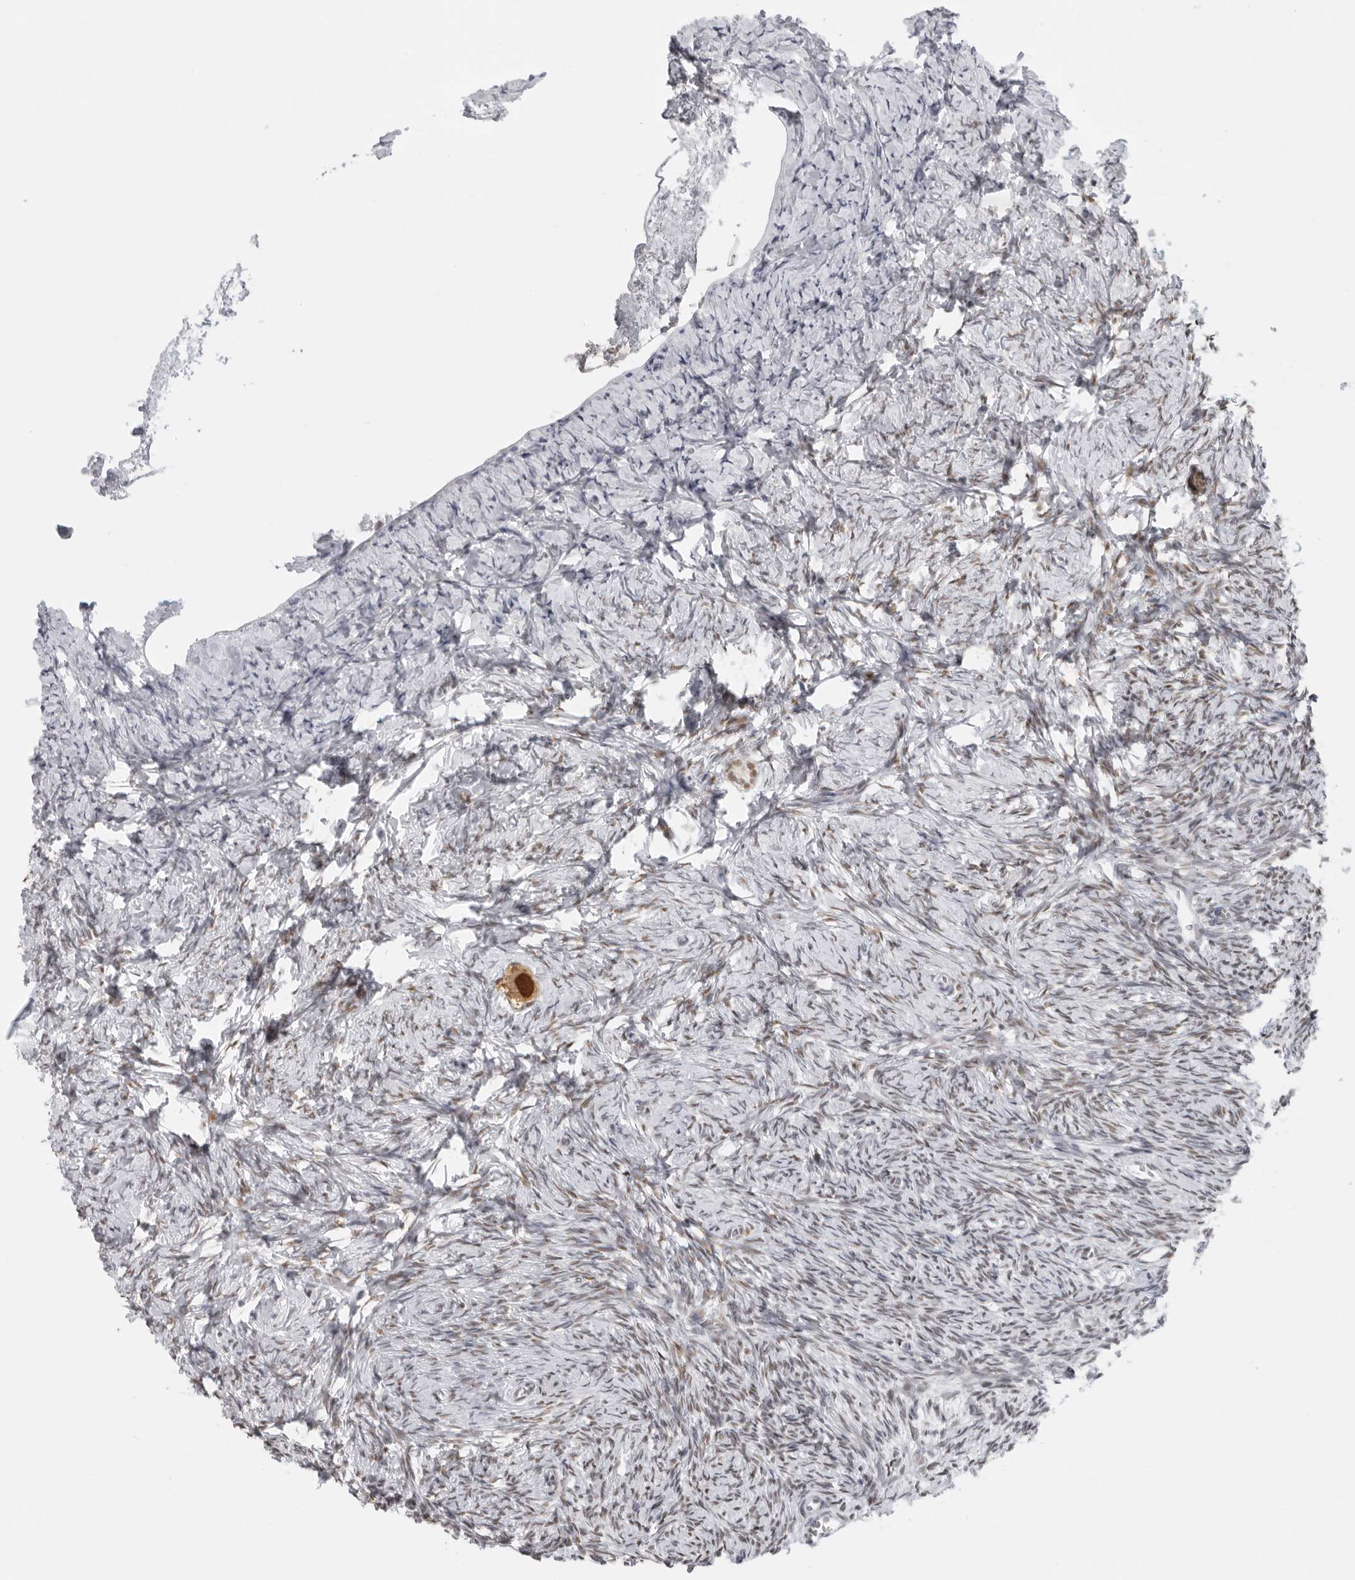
{"staining": {"intensity": "strong", "quantity": ">75%", "location": "cytoplasmic/membranous,nuclear"}, "tissue": "ovary", "cell_type": "Follicle cells", "image_type": "normal", "snomed": [{"axis": "morphology", "description": "Normal tissue, NOS"}, {"axis": "topography", "description": "Ovary"}], "caption": "Immunohistochemistry (IHC) photomicrograph of benign human ovary stained for a protein (brown), which reveals high levels of strong cytoplasmic/membranous,nuclear positivity in about >75% of follicle cells.", "gene": "RPA2", "patient": {"sex": "female", "age": 27}}